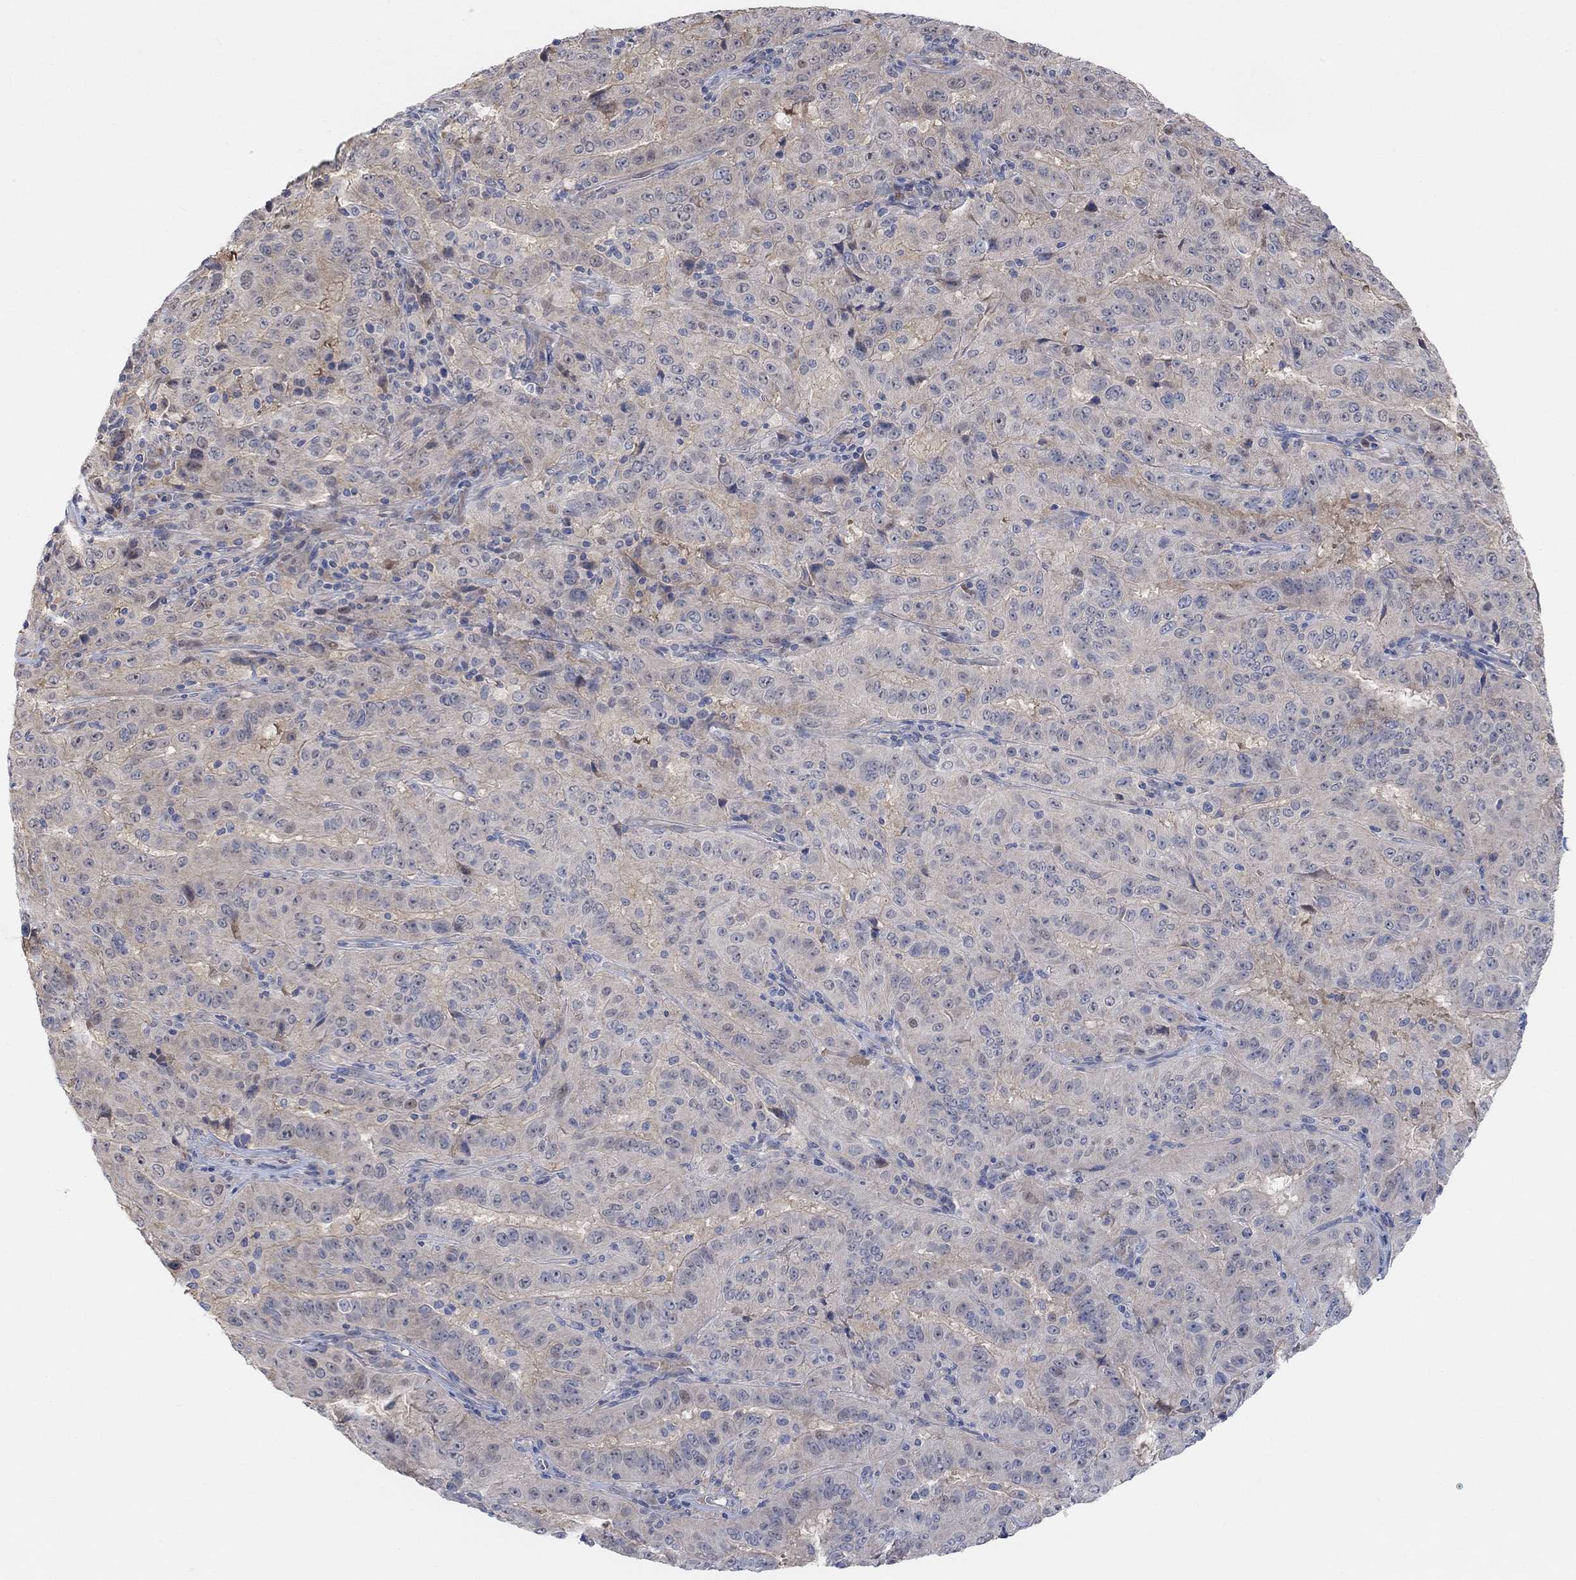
{"staining": {"intensity": "weak", "quantity": "<25%", "location": "cytoplasmic/membranous"}, "tissue": "pancreatic cancer", "cell_type": "Tumor cells", "image_type": "cancer", "snomed": [{"axis": "morphology", "description": "Adenocarcinoma, NOS"}, {"axis": "topography", "description": "Pancreas"}], "caption": "High magnification brightfield microscopy of adenocarcinoma (pancreatic) stained with DAB (brown) and counterstained with hematoxylin (blue): tumor cells show no significant staining.", "gene": "CNTF", "patient": {"sex": "male", "age": 63}}